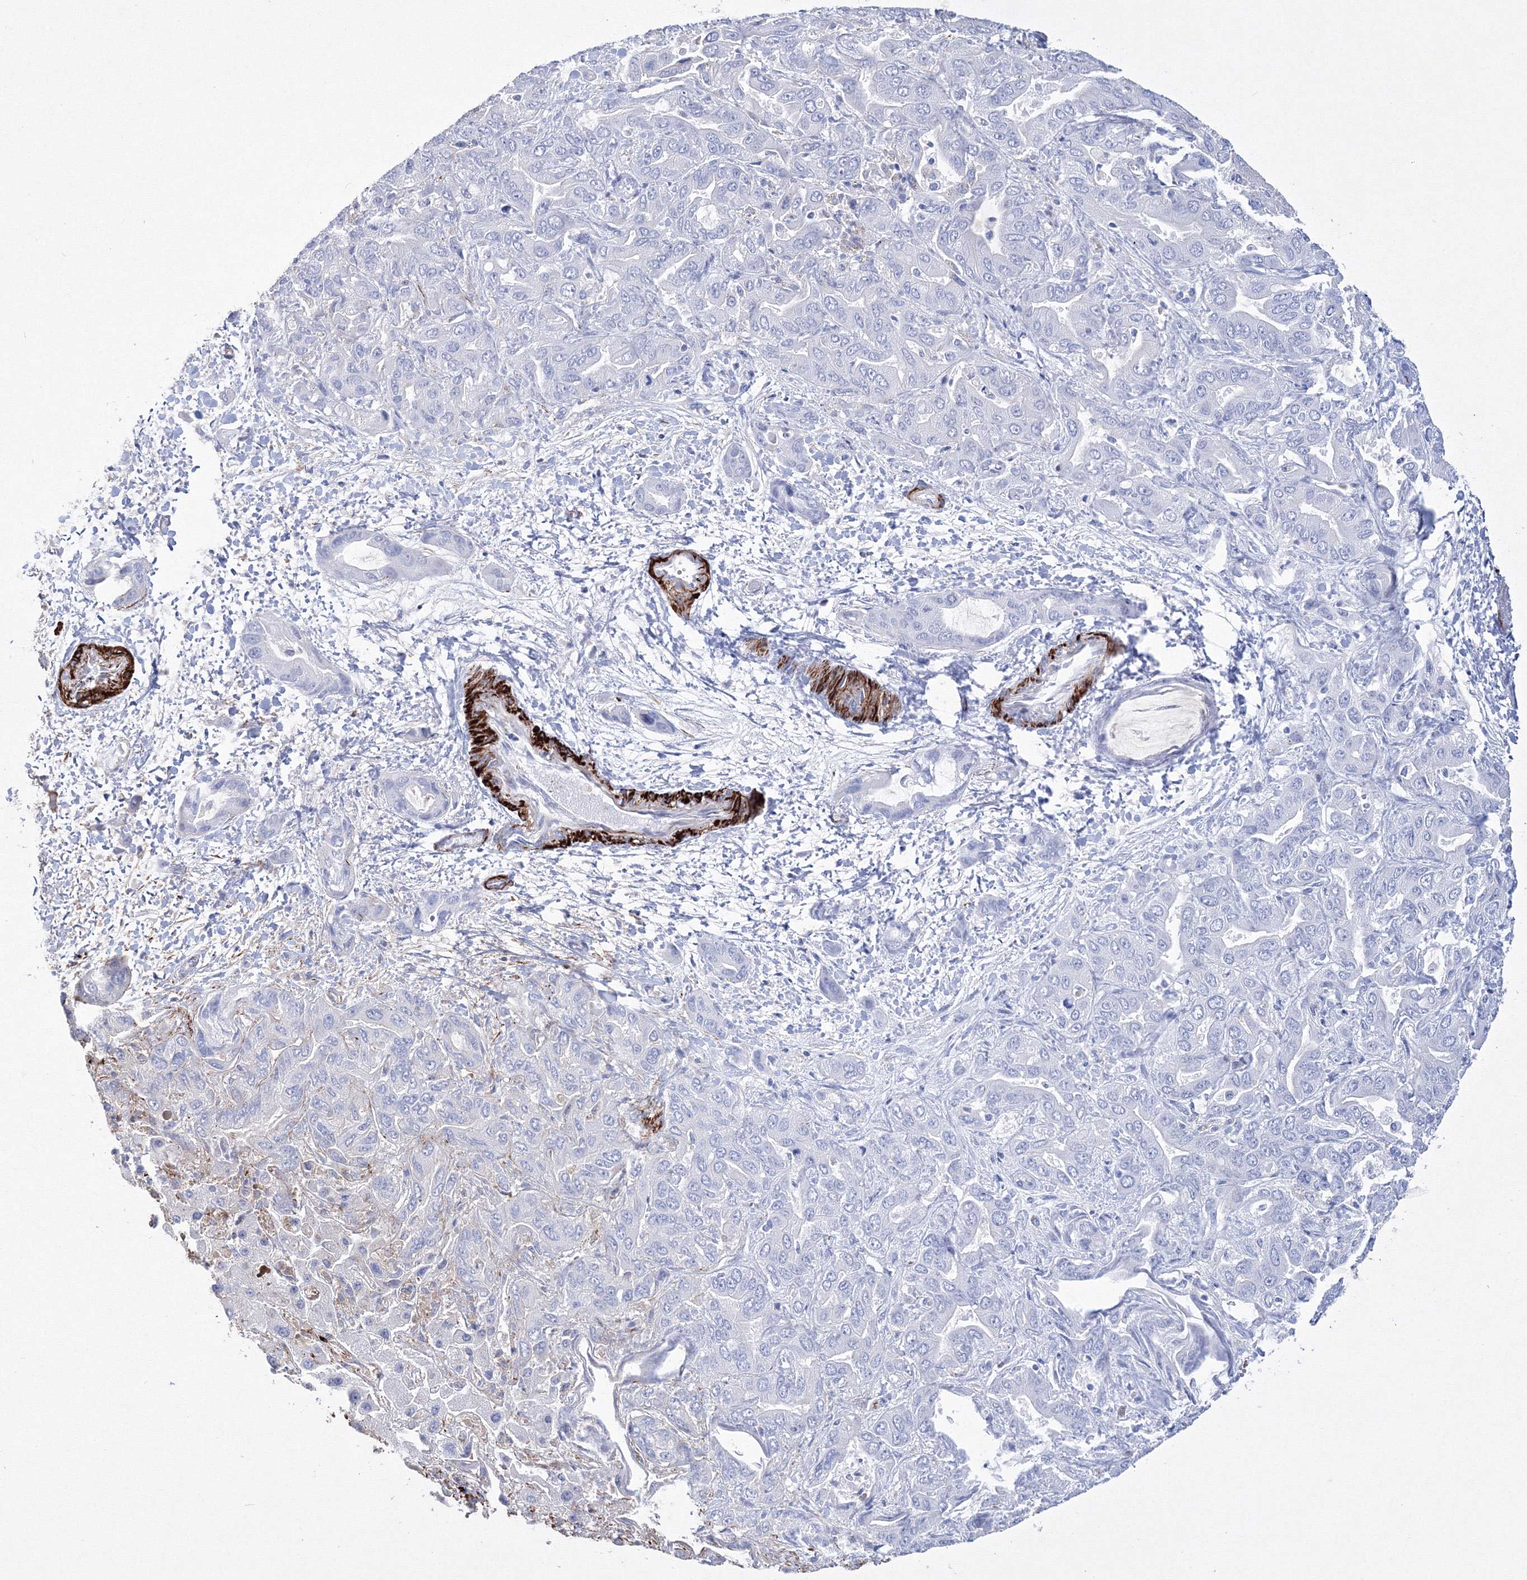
{"staining": {"intensity": "negative", "quantity": "none", "location": "none"}, "tissue": "liver cancer", "cell_type": "Tumor cells", "image_type": "cancer", "snomed": [{"axis": "morphology", "description": "Cholangiocarcinoma"}, {"axis": "topography", "description": "Liver"}], "caption": "This is an immunohistochemistry (IHC) micrograph of human liver cancer (cholangiocarcinoma). There is no staining in tumor cells.", "gene": "GPR82", "patient": {"sex": "female", "age": 52}}